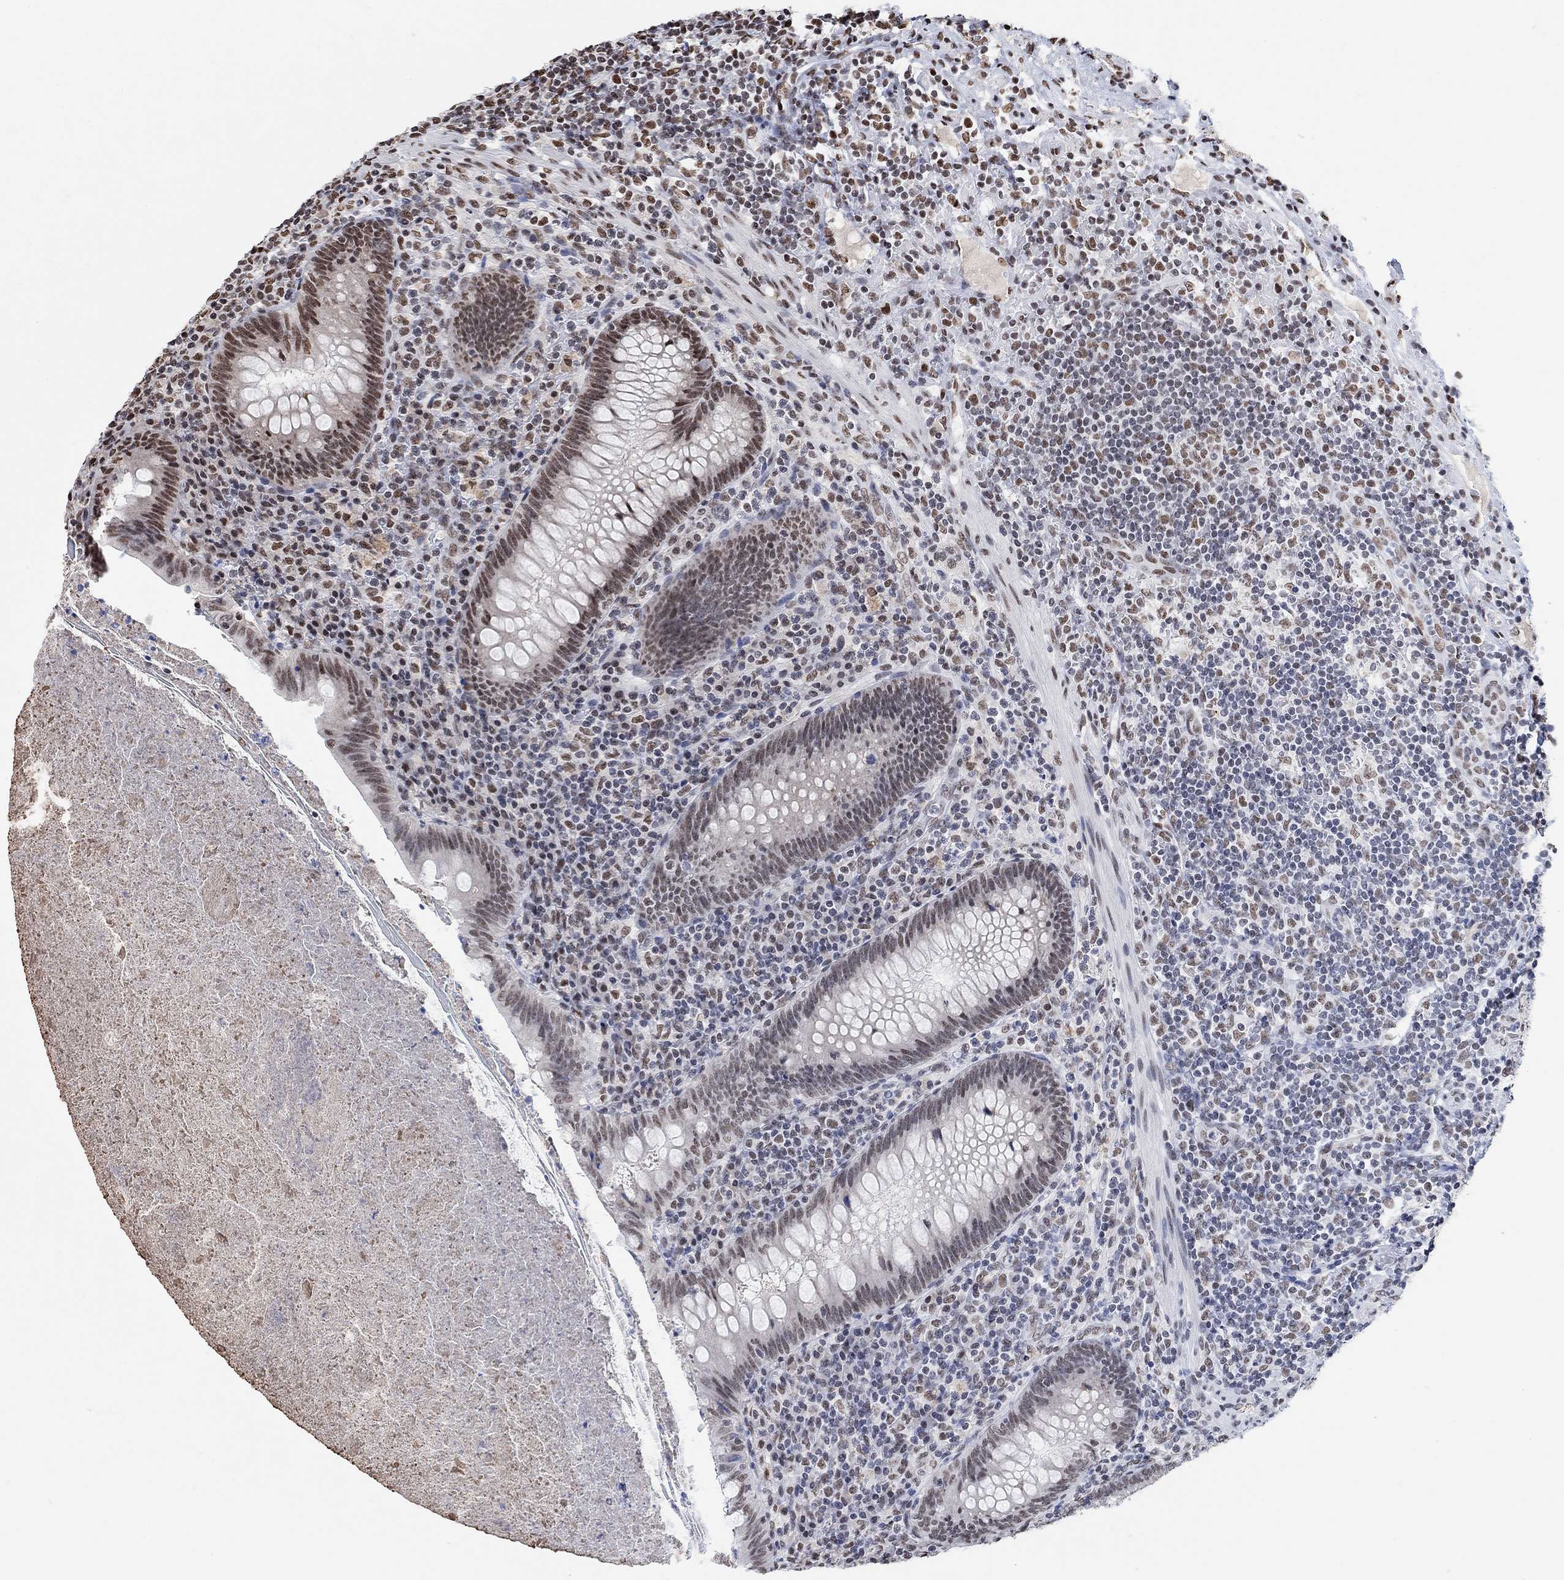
{"staining": {"intensity": "moderate", "quantity": "25%-75%", "location": "nuclear"}, "tissue": "appendix", "cell_type": "Glandular cells", "image_type": "normal", "snomed": [{"axis": "morphology", "description": "Normal tissue, NOS"}, {"axis": "topography", "description": "Appendix"}], "caption": "IHC staining of benign appendix, which exhibits medium levels of moderate nuclear positivity in about 25%-75% of glandular cells indicating moderate nuclear protein positivity. The staining was performed using DAB (3,3'-diaminobenzidine) (brown) for protein detection and nuclei were counterstained in hematoxylin (blue).", "gene": "USP39", "patient": {"sex": "male", "age": 47}}